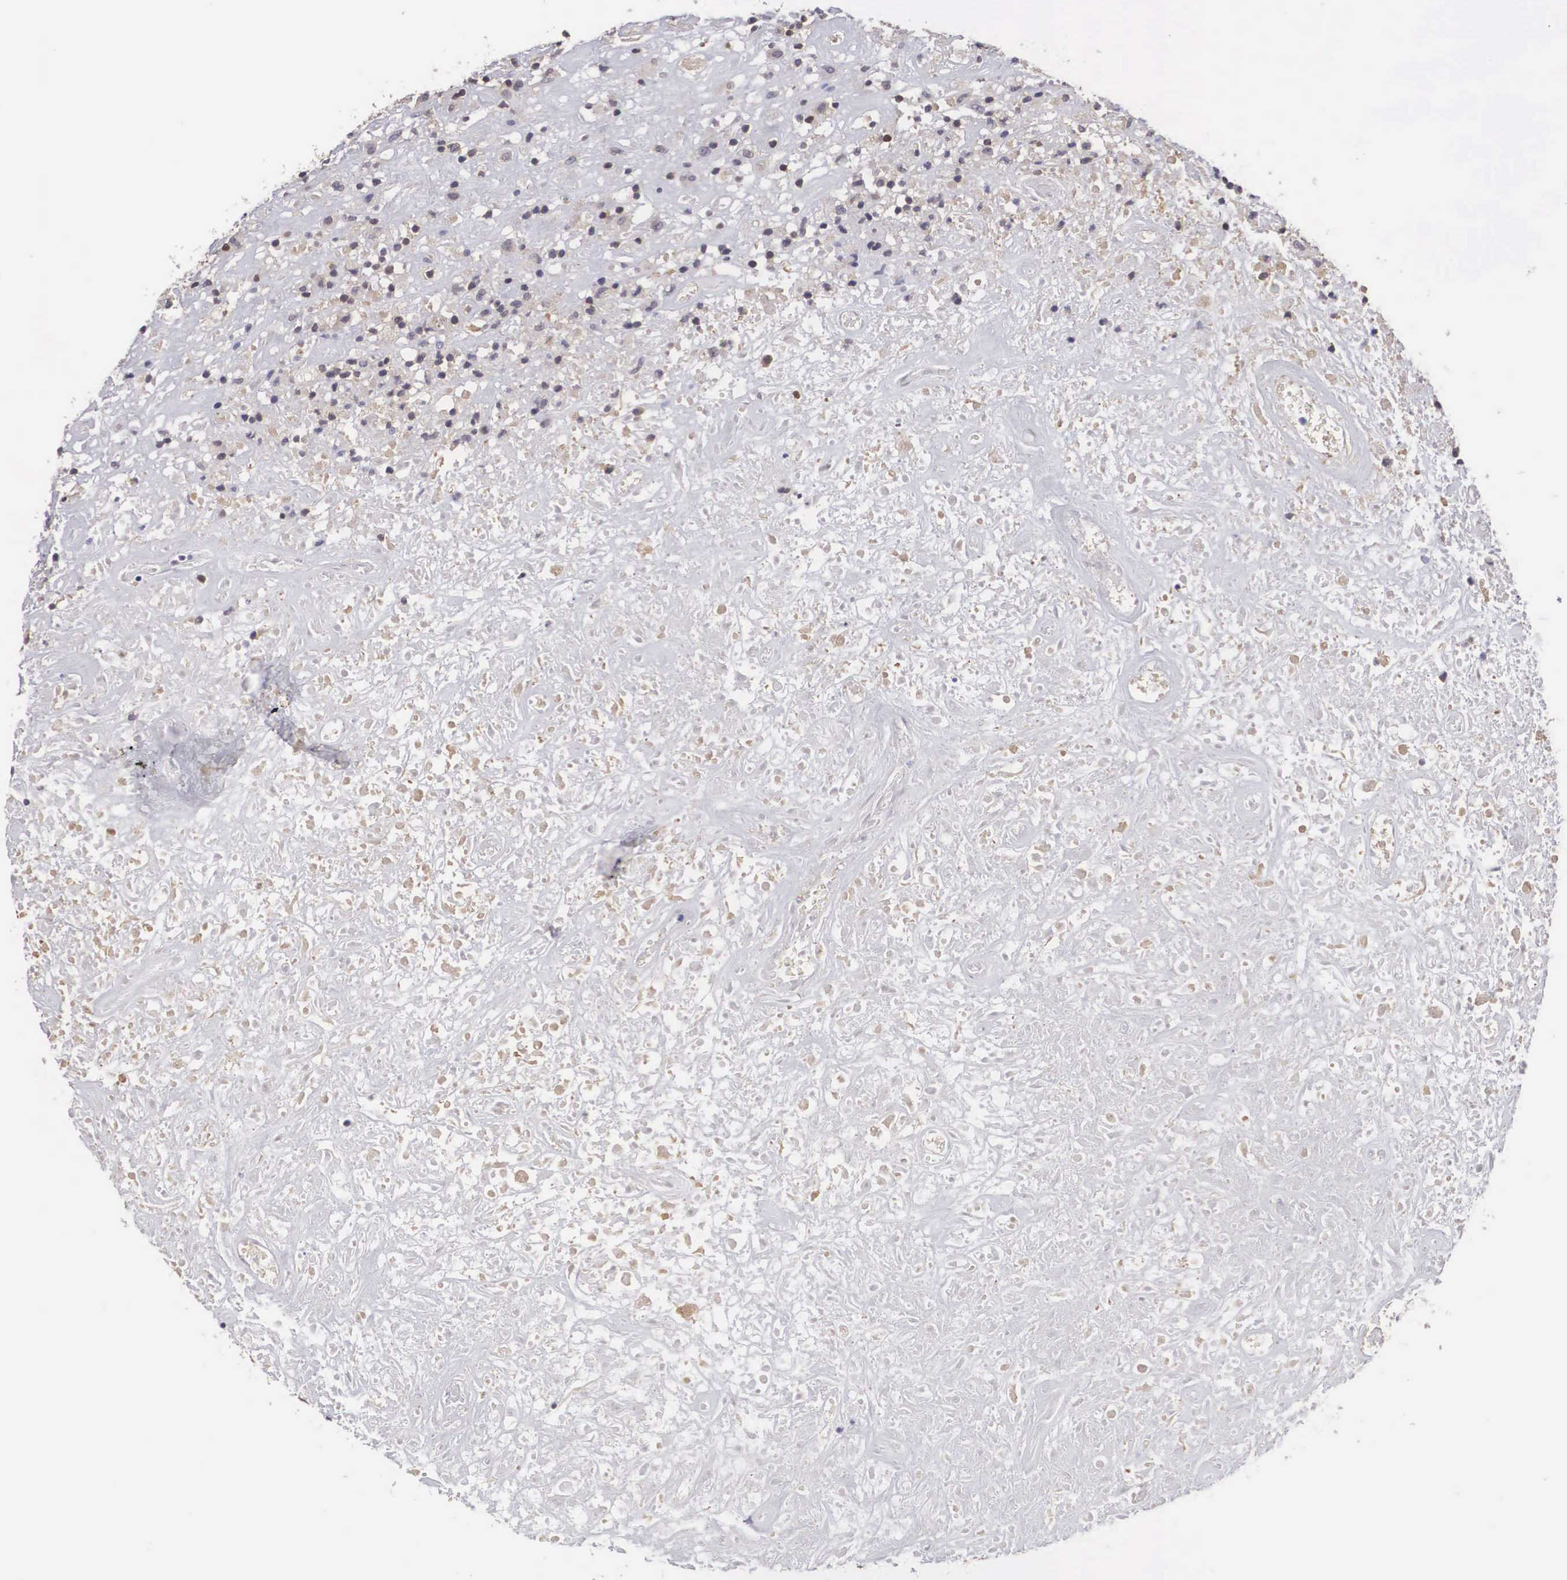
{"staining": {"intensity": "weak", "quantity": "25%-75%", "location": "cytoplasmic/membranous"}, "tissue": "lymphoma", "cell_type": "Tumor cells", "image_type": "cancer", "snomed": [{"axis": "morphology", "description": "Hodgkin's disease, NOS"}, {"axis": "topography", "description": "Lymph node"}], "caption": "The histopathology image shows a brown stain indicating the presence of a protein in the cytoplasmic/membranous of tumor cells in lymphoma.", "gene": "ADSL", "patient": {"sex": "male", "age": 46}}